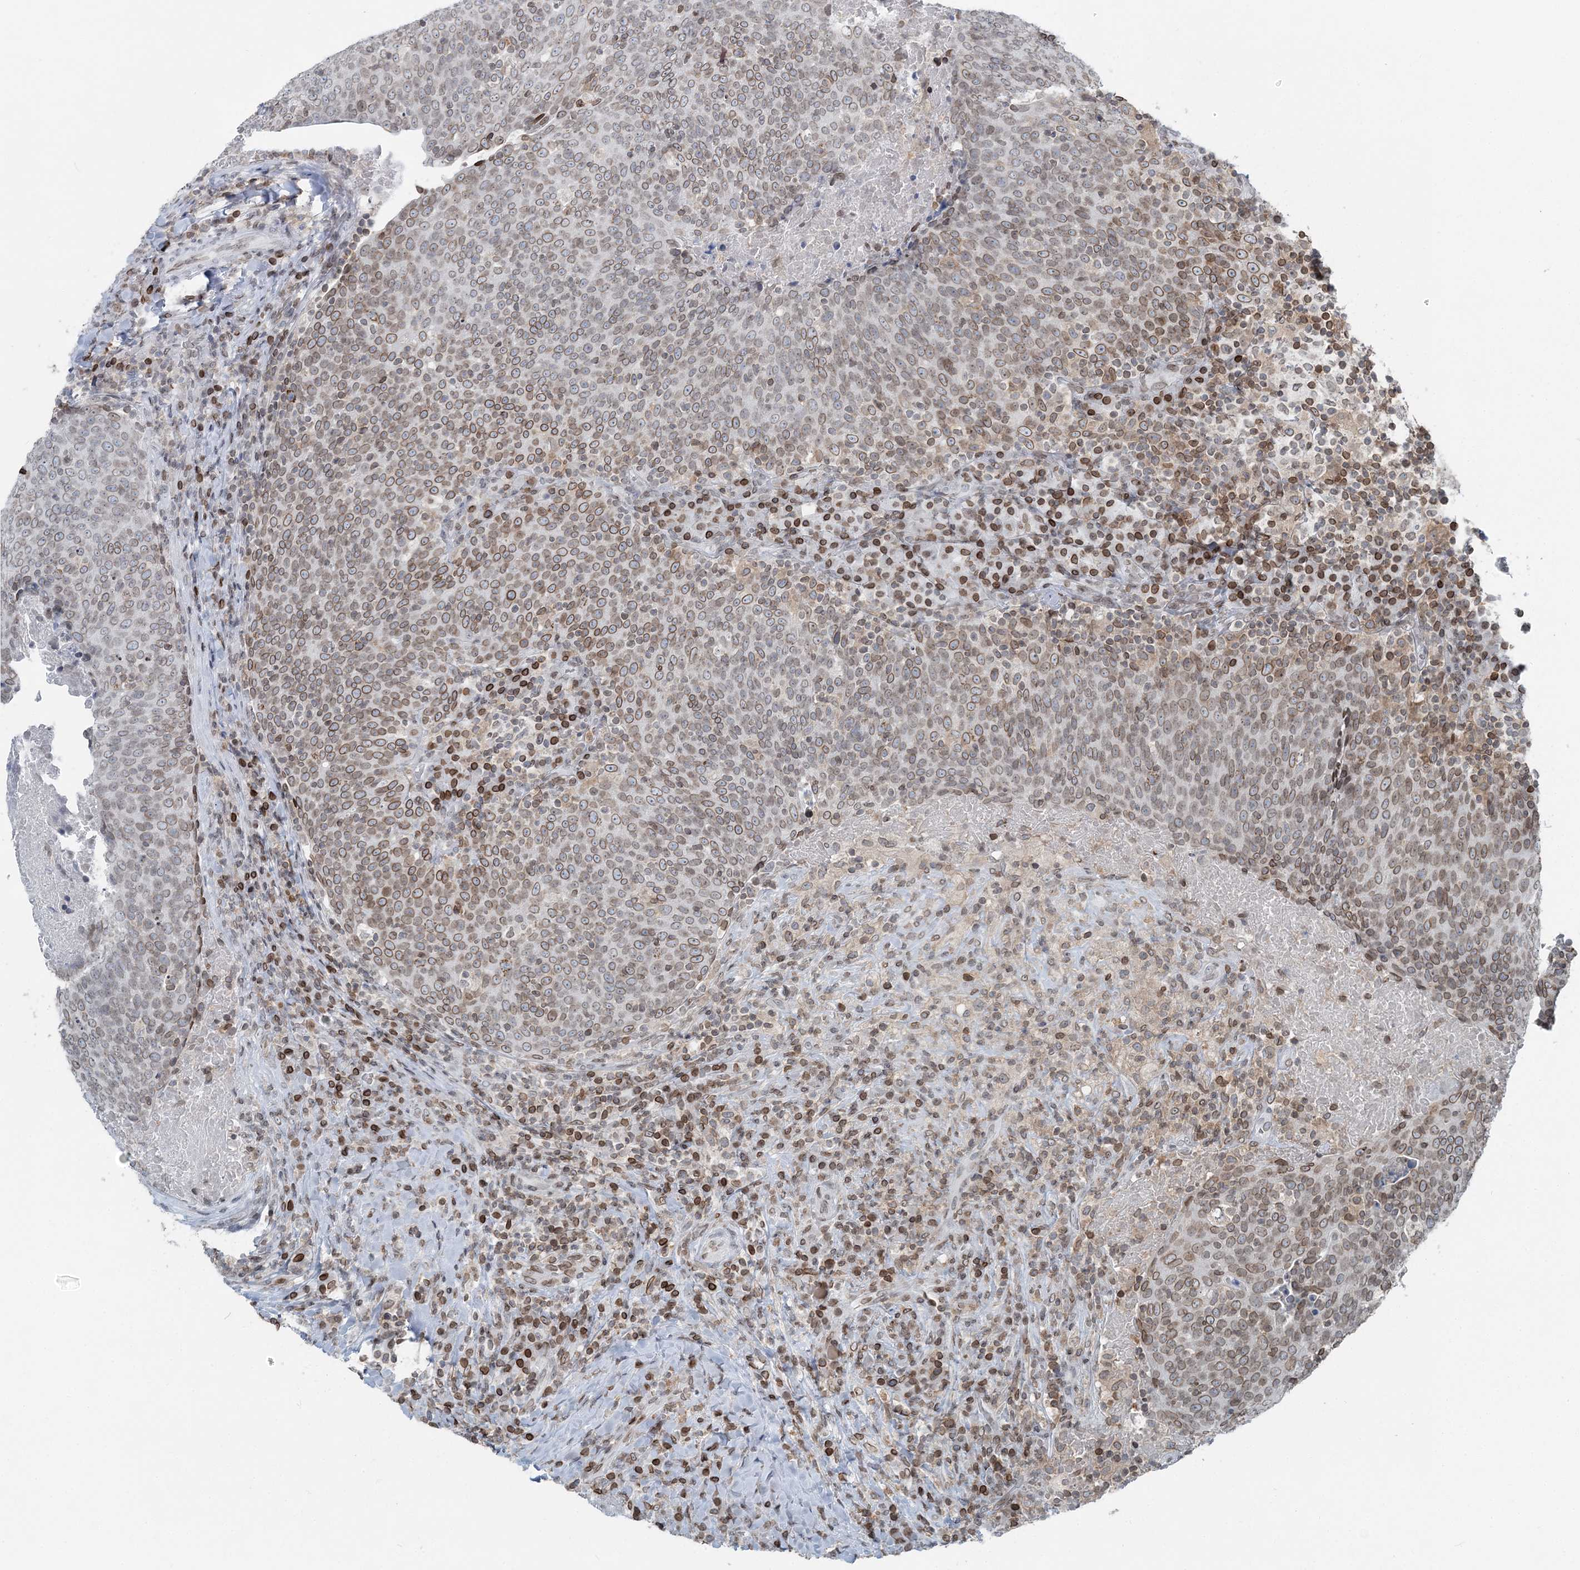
{"staining": {"intensity": "moderate", "quantity": ">75%", "location": "cytoplasmic/membranous,nuclear"}, "tissue": "head and neck cancer", "cell_type": "Tumor cells", "image_type": "cancer", "snomed": [{"axis": "morphology", "description": "Squamous cell carcinoma, NOS"}, {"axis": "morphology", "description": "Squamous cell carcinoma, metastatic, NOS"}, {"axis": "topography", "description": "Lymph node"}, {"axis": "topography", "description": "Head-Neck"}], "caption": "Approximately >75% of tumor cells in head and neck cancer (metastatic squamous cell carcinoma) show moderate cytoplasmic/membranous and nuclear protein expression as visualized by brown immunohistochemical staining.", "gene": "GJD4", "patient": {"sex": "male", "age": 62}}